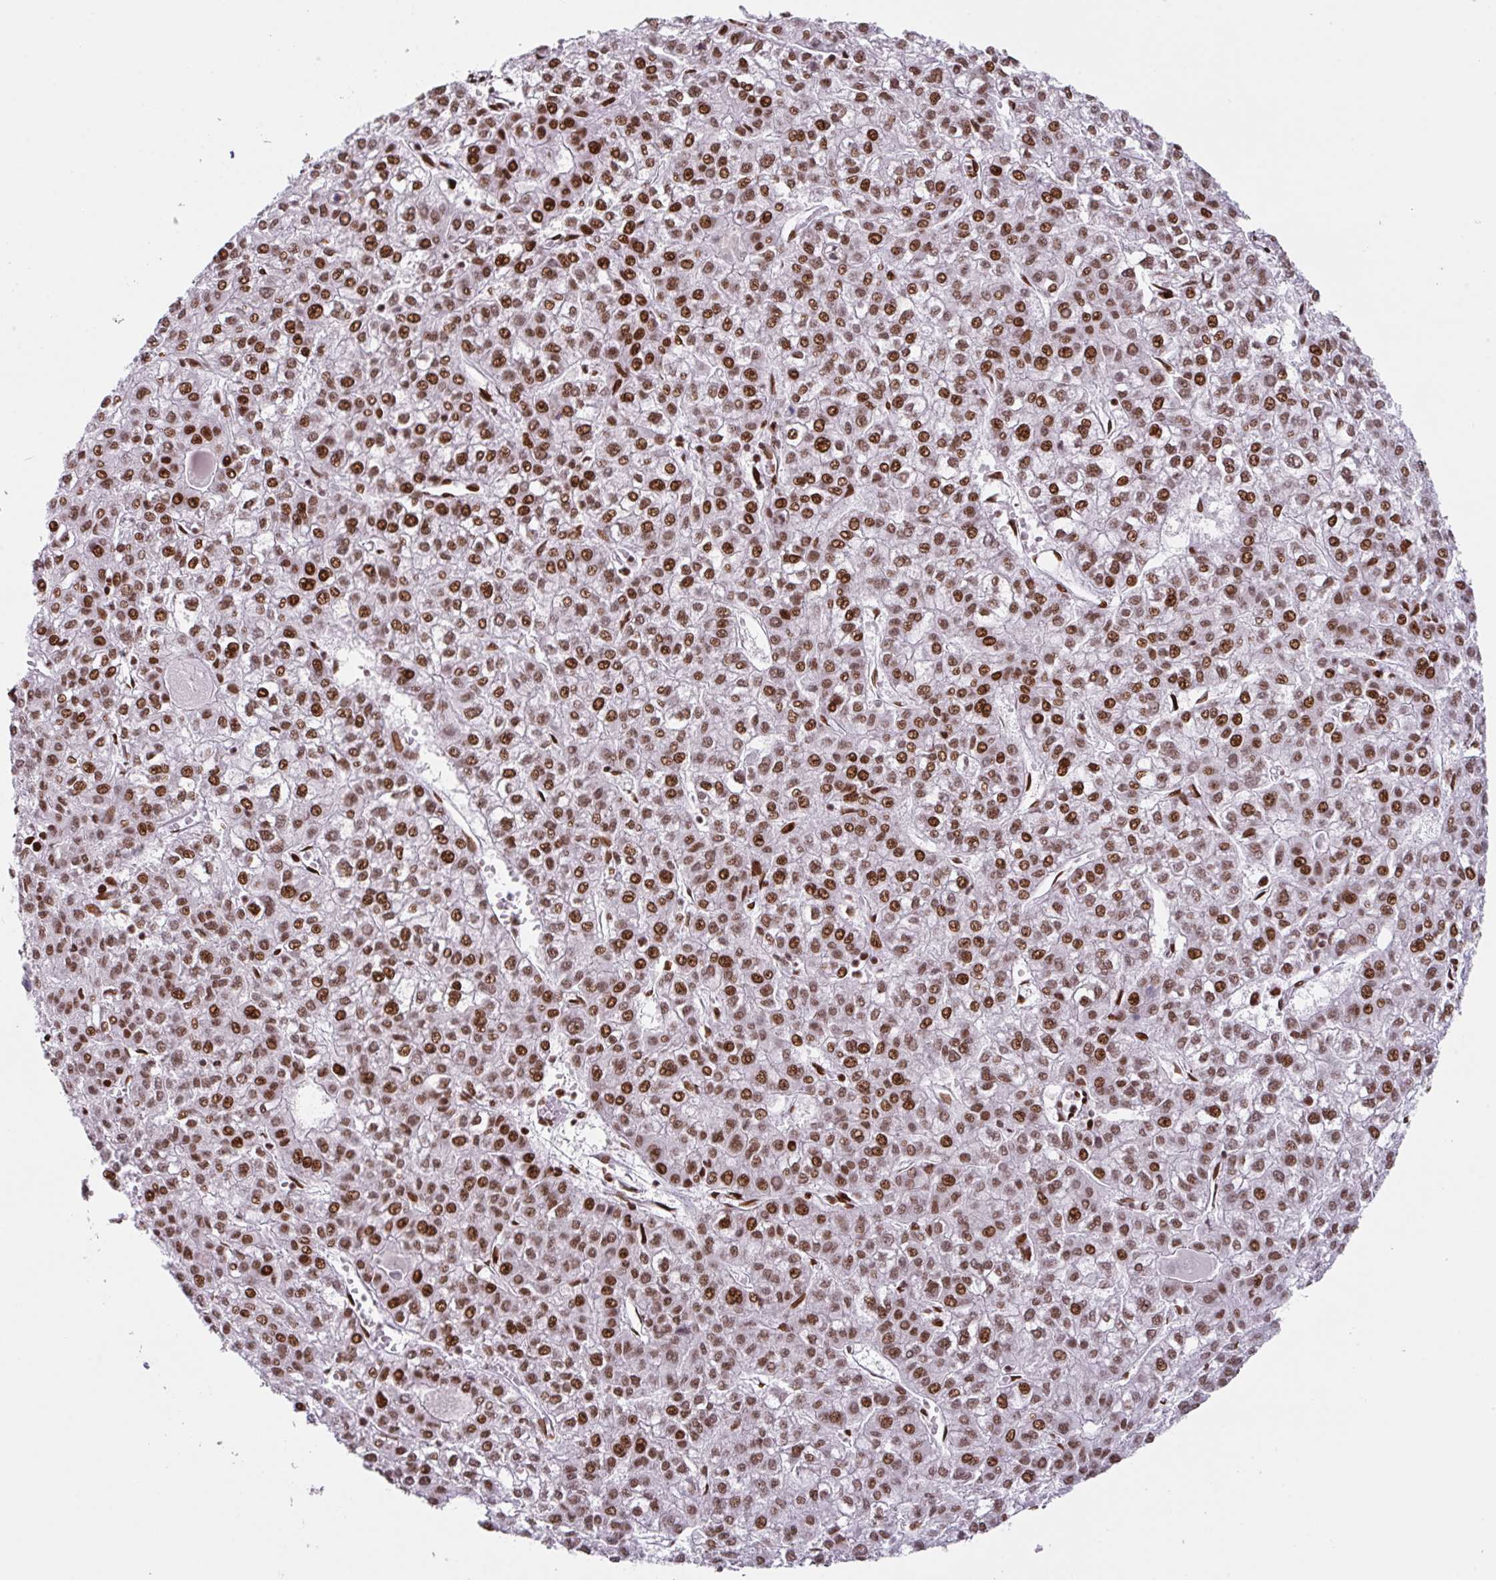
{"staining": {"intensity": "strong", "quantity": ">75%", "location": "nuclear"}, "tissue": "liver cancer", "cell_type": "Tumor cells", "image_type": "cancer", "snomed": [{"axis": "morphology", "description": "Carcinoma, Hepatocellular, NOS"}, {"axis": "topography", "description": "Liver"}], "caption": "Protein staining of liver cancer (hepatocellular carcinoma) tissue reveals strong nuclear positivity in about >75% of tumor cells. The staining is performed using DAB brown chromogen to label protein expression. The nuclei are counter-stained blue using hematoxylin.", "gene": "CLP1", "patient": {"sex": "female", "age": 43}}